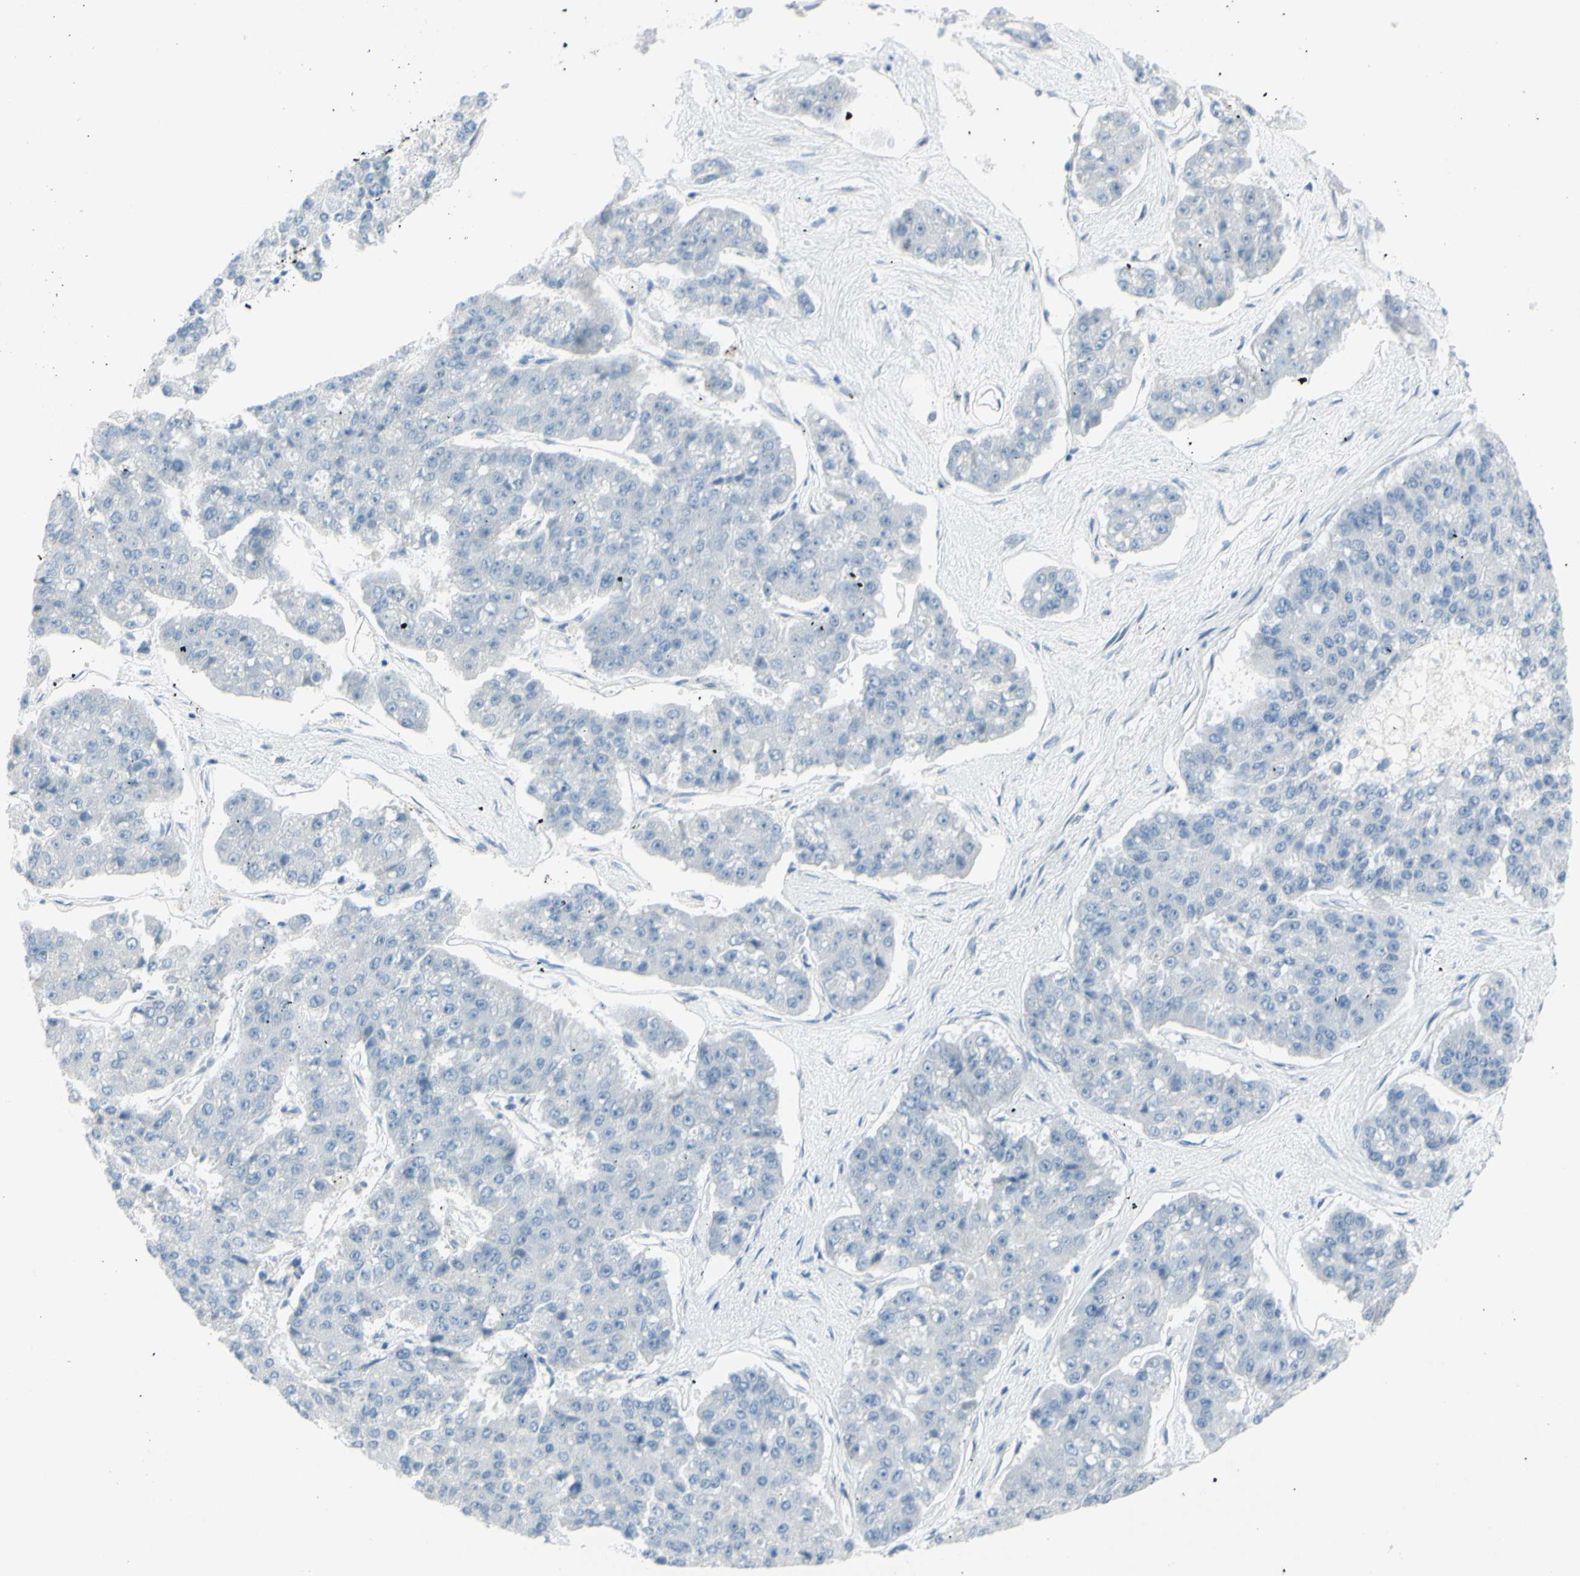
{"staining": {"intensity": "negative", "quantity": "none", "location": "none"}, "tissue": "pancreatic cancer", "cell_type": "Tumor cells", "image_type": "cancer", "snomed": [{"axis": "morphology", "description": "Adenocarcinoma, NOS"}, {"axis": "topography", "description": "Pancreas"}], "caption": "There is no significant positivity in tumor cells of pancreatic cancer.", "gene": "DCT", "patient": {"sex": "male", "age": 50}}